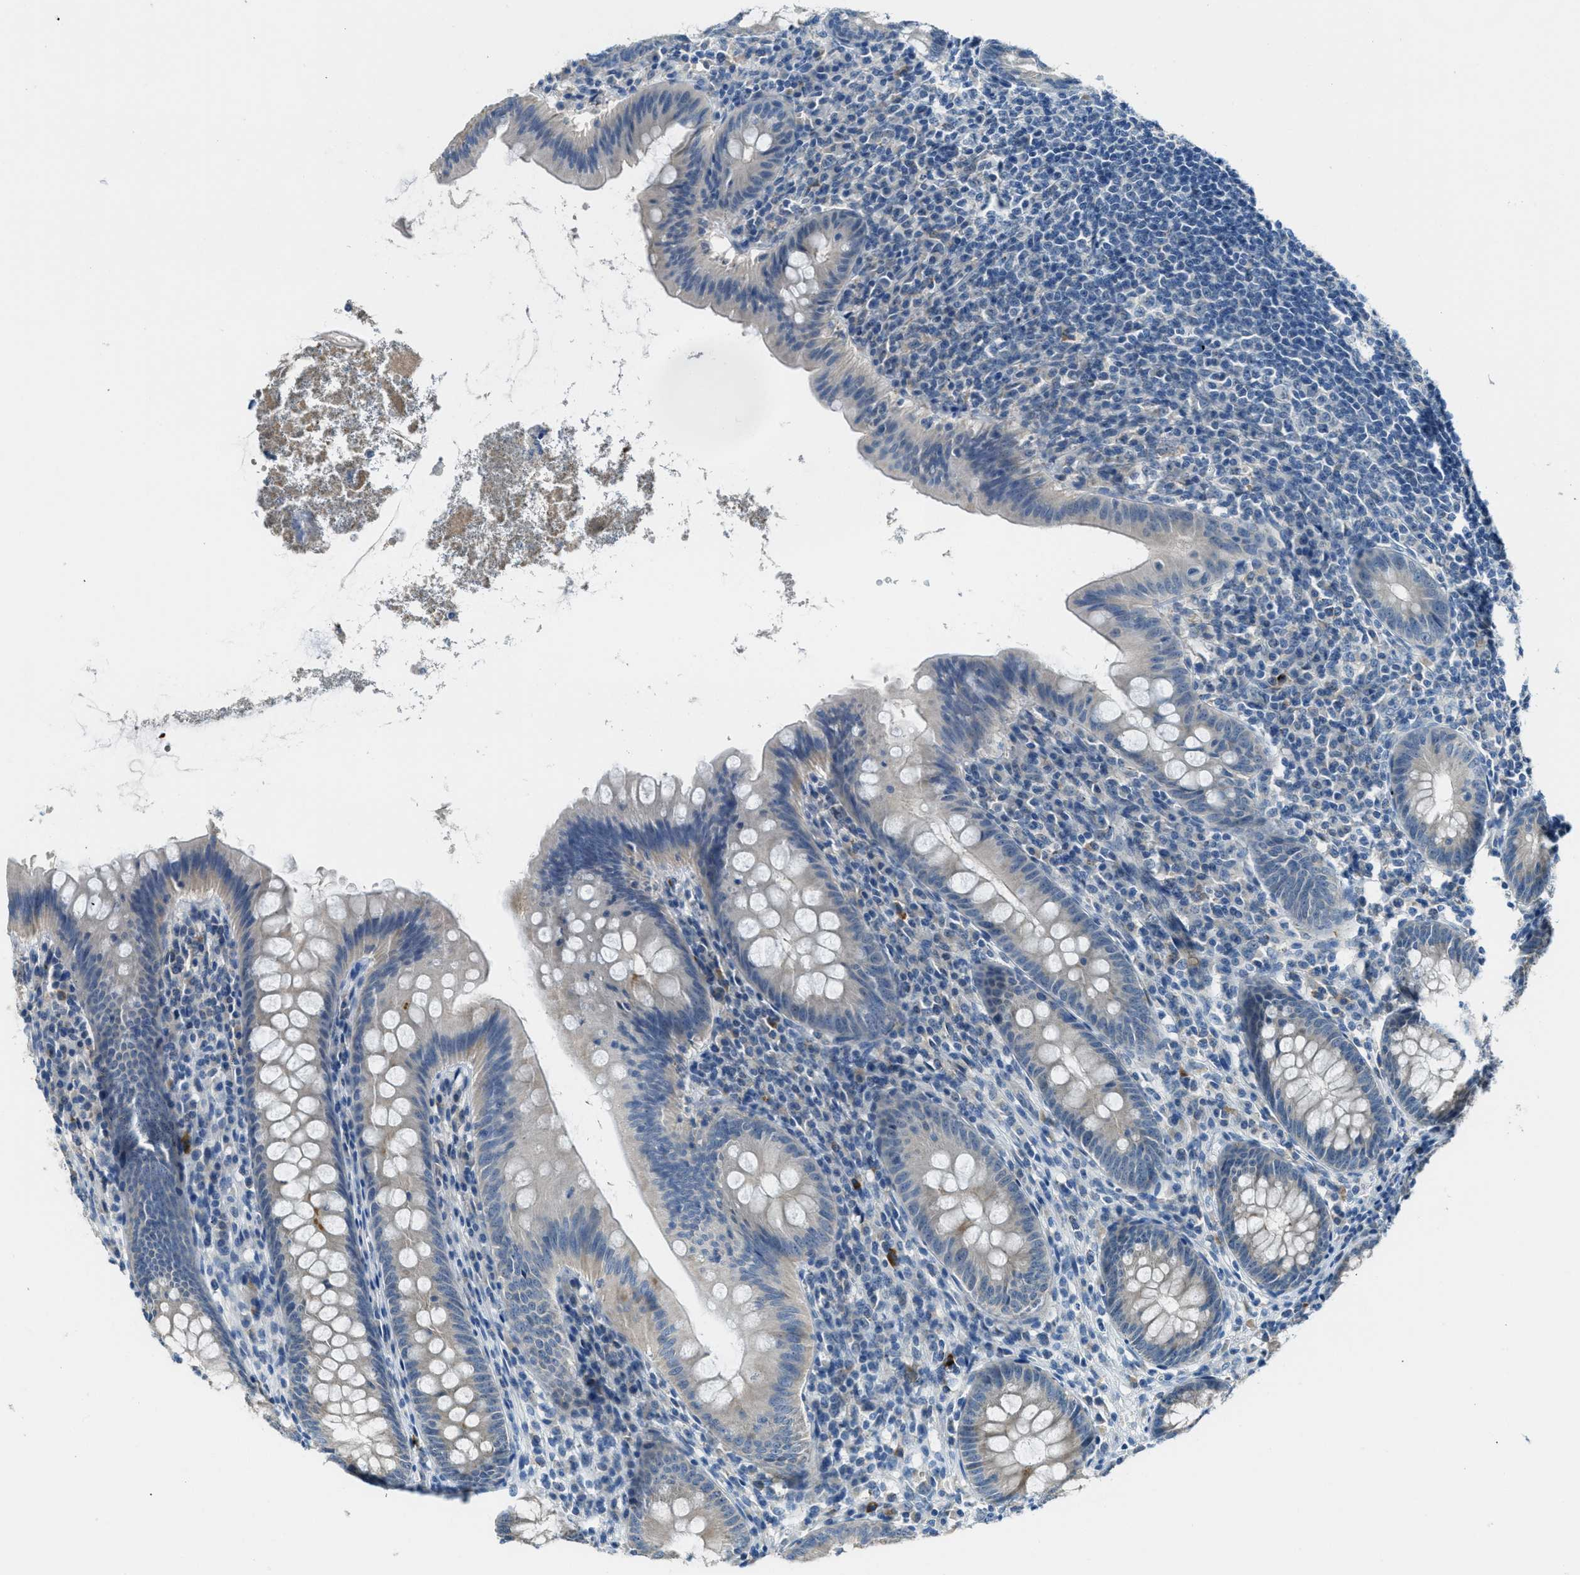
{"staining": {"intensity": "negative", "quantity": "none", "location": "none"}, "tissue": "appendix", "cell_type": "Glandular cells", "image_type": "normal", "snomed": [{"axis": "morphology", "description": "Normal tissue, NOS"}, {"axis": "topography", "description": "Appendix"}], "caption": "An immunohistochemistry photomicrograph of unremarkable appendix is shown. There is no staining in glandular cells of appendix. (Brightfield microscopy of DAB immunohistochemistry at high magnification).", "gene": "CDON", "patient": {"sex": "male", "age": 56}}